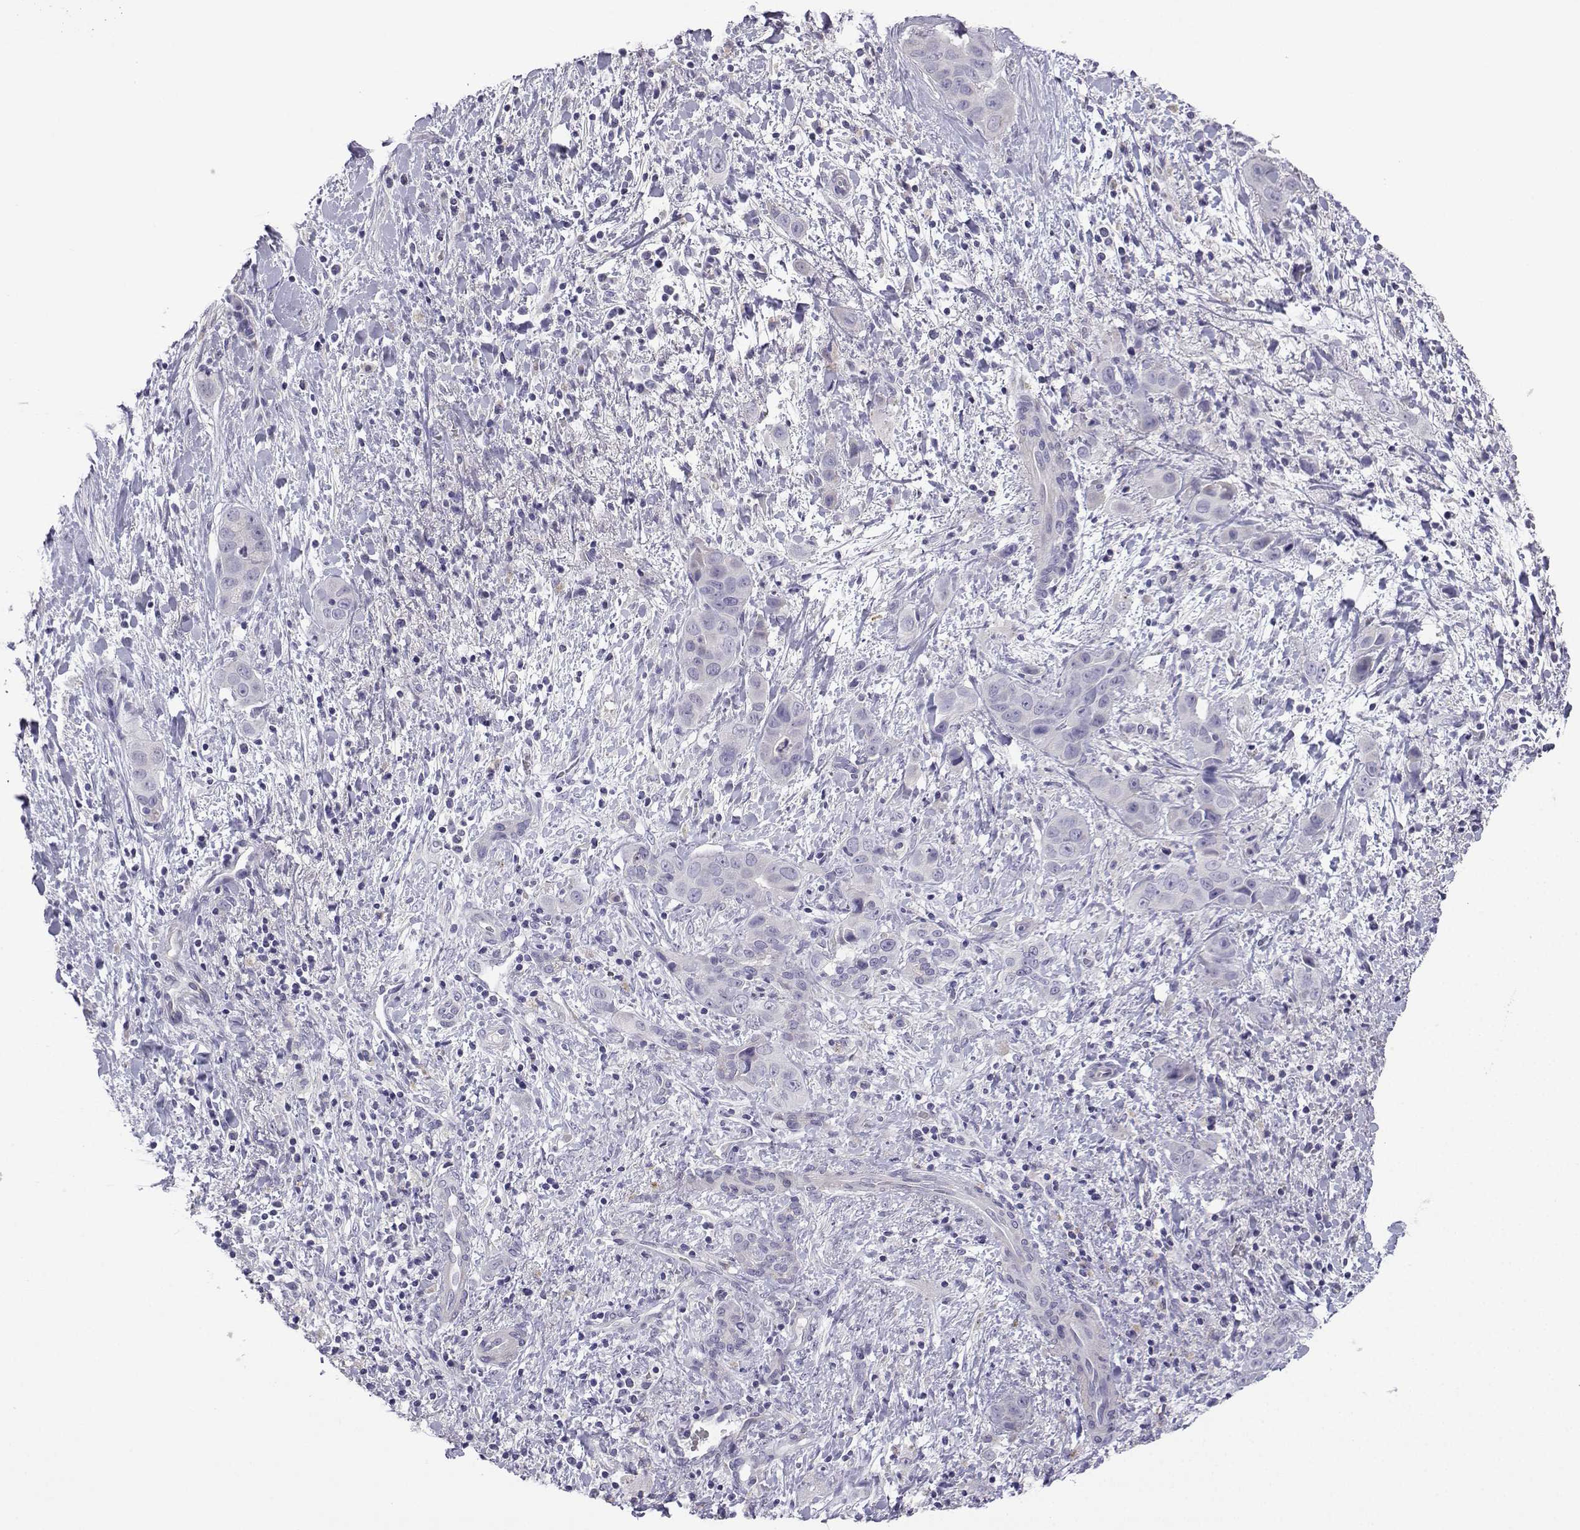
{"staining": {"intensity": "negative", "quantity": "none", "location": "none"}, "tissue": "liver cancer", "cell_type": "Tumor cells", "image_type": "cancer", "snomed": [{"axis": "morphology", "description": "Cholangiocarcinoma"}, {"axis": "topography", "description": "Liver"}], "caption": "This is an immunohistochemistry (IHC) photomicrograph of human liver cancer. There is no positivity in tumor cells.", "gene": "SPACA7", "patient": {"sex": "female", "age": 52}}